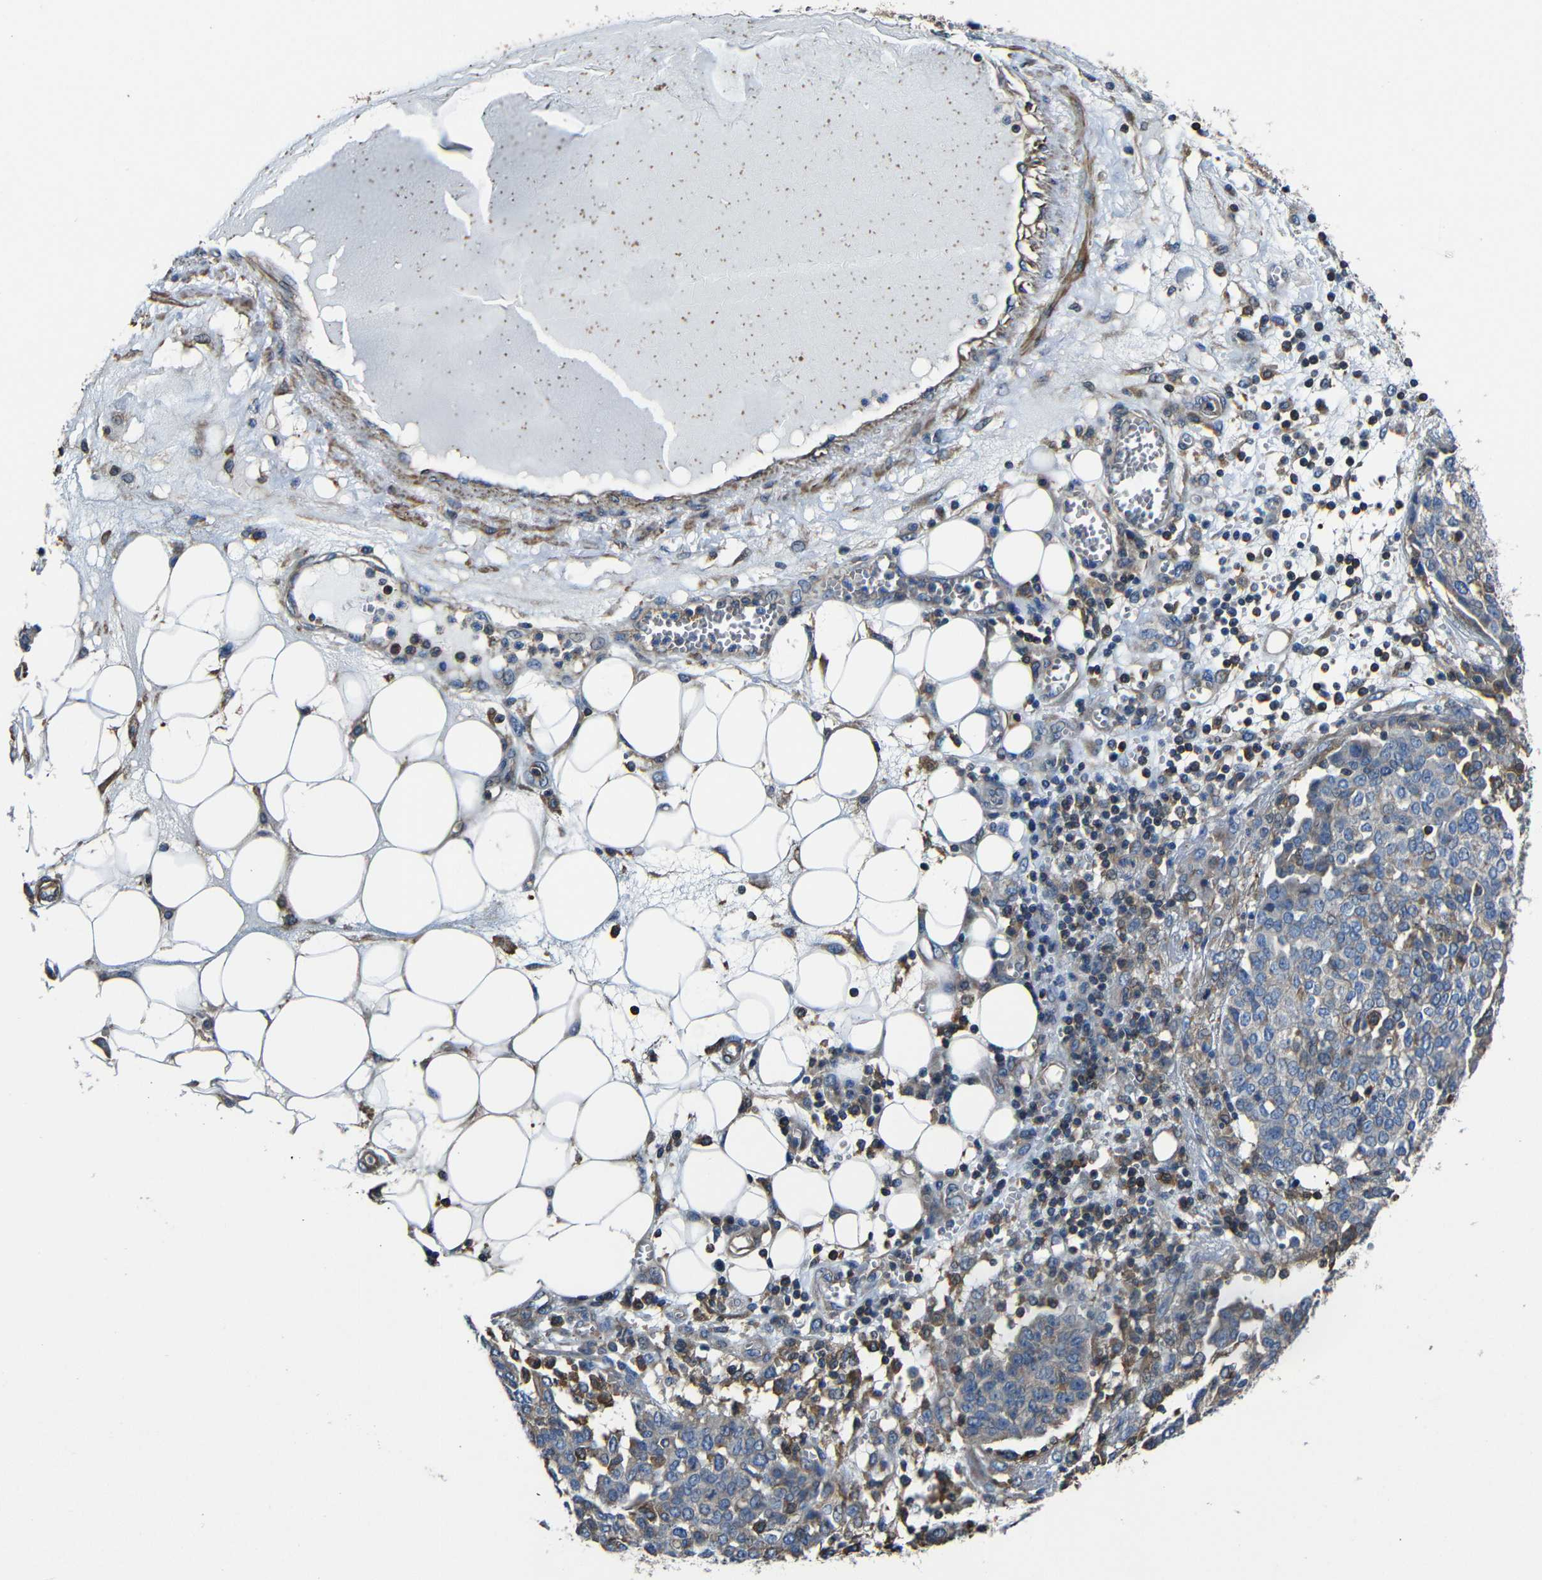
{"staining": {"intensity": "moderate", "quantity": "25%-75%", "location": "cytoplasmic/membranous"}, "tissue": "ovarian cancer", "cell_type": "Tumor cells", "image_type": "cancer", "snomed": [{"axis": "morphology", "description": "Cystadenocarcinoma, serous, NOS"}, {"axis": "topography", "description": "Soft tissue"}, {"axis": "topography", "description": "Ovary"}], "caption": "Ovarian cancer (serous cystadenocarcinoma) stained with immunohistochemistry (IHC) exhibits moderate cytoplasmic/membranous staining in approximately 25%-75% of tumor cells.", "gene": "GDI1", "patient": {"sex": "female", "age": 57}}